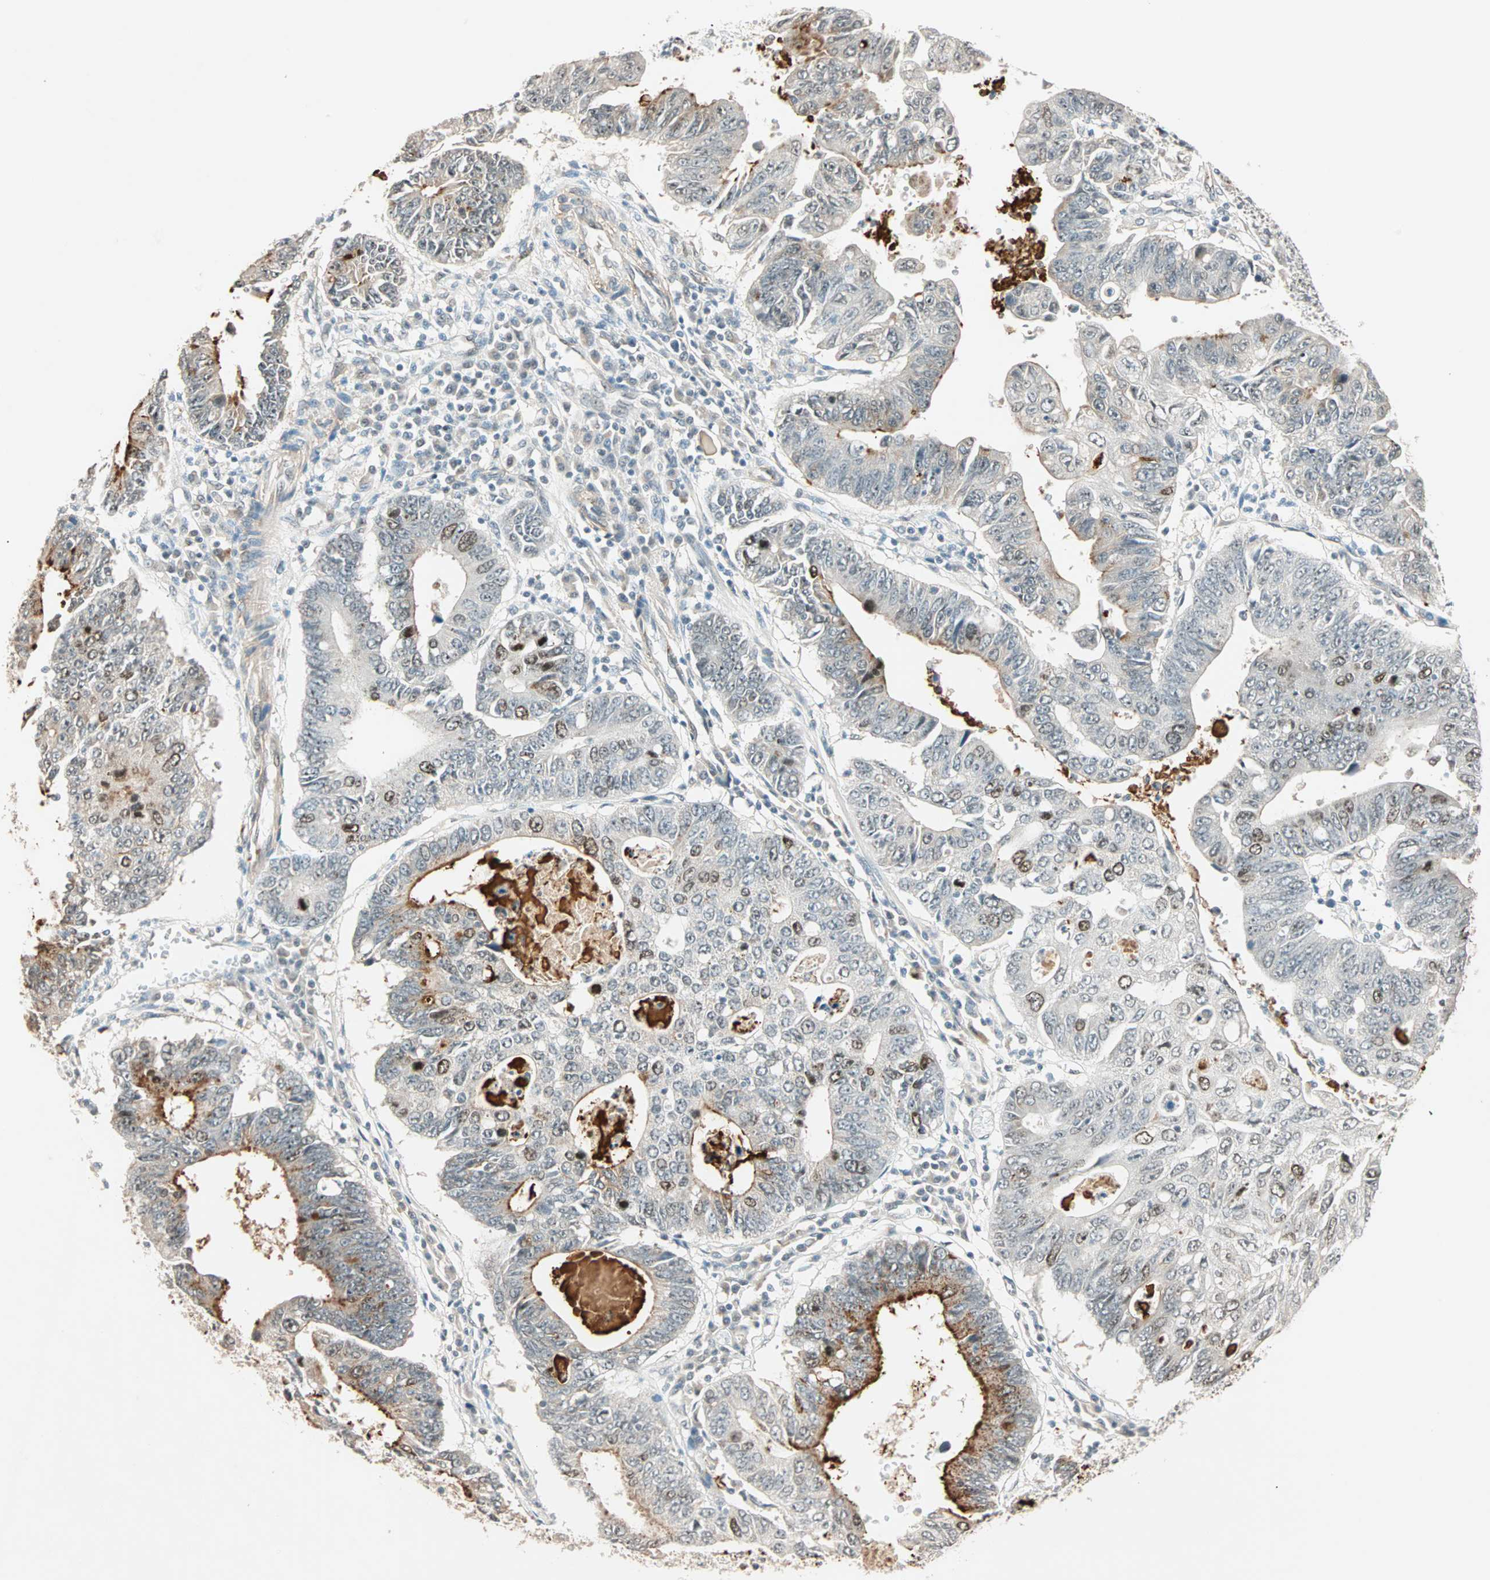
{"staining": {"intensity": "weak", "quantity": "<25%", "location": "cytoplasmic/membranous"}, "tissue": "stomach cancer", "cell_type": "Tumor cells", "image_type": "cancer", "snomed": [{"axis": "morphology", "description": "Adenocarcinoma, NOS"}, {"axis": "topography", "description": "Stomach"}], "caption": "A high-resolution histopathology image shows immunohistochemistry staining of stomach adenocarcinoma, which shows no significant positivity in tumor cells. The staining was performed using DAB (3,3'-diaminobenzidine) to visualize the protein expression in brown, while the nuclei were stained in blue with hematoxylin (Magnification: 20x).", "gene": "PRDM2", "patient": {"sex": "male", "age": 59}}